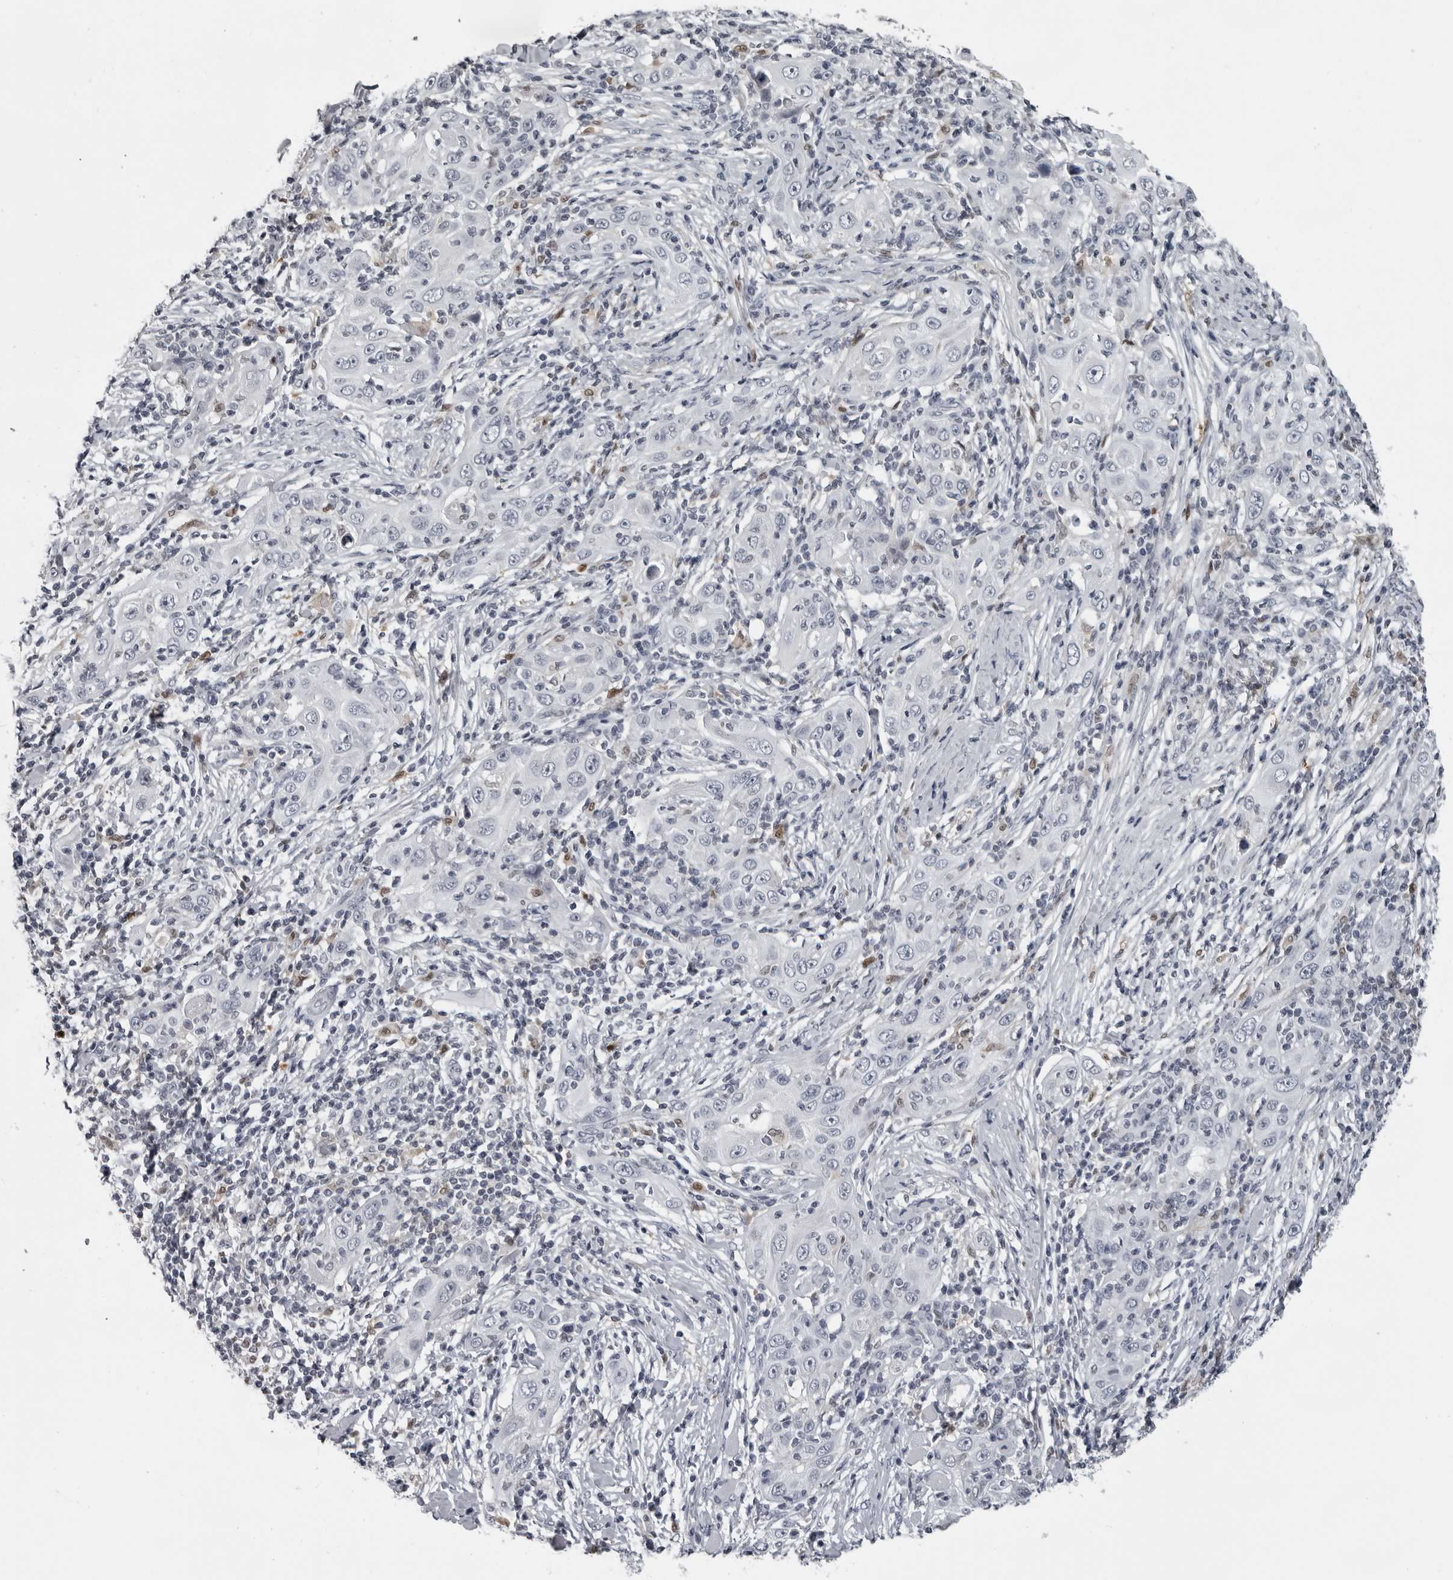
{"staining": {"intensity": "negative", "quantity": "none", "location": "none"}, "tissue": "skin cancer", "cell_type": "Tumor cells", "image_type": "cancer", "snomed": [{"axis": "morphology", "description": "Squamous cell carcinoma, NOS"}, {"axis": "topography", "description": "Skin"}], "caption": "IHC micrograph of neoplastic tissue: human skin cancer (squamous cell carcinoma) stained with DAB (3,3'-diaminobenzidine) displays no significant protein positivity in tumor cells. (Brightfield microscopy of DAB (3,3'-diaminobenzidine) immunohistochemistry (IHC) at high magnification).", "gene": "LZIC", "patient": {"sex": "female", "age": 88}}